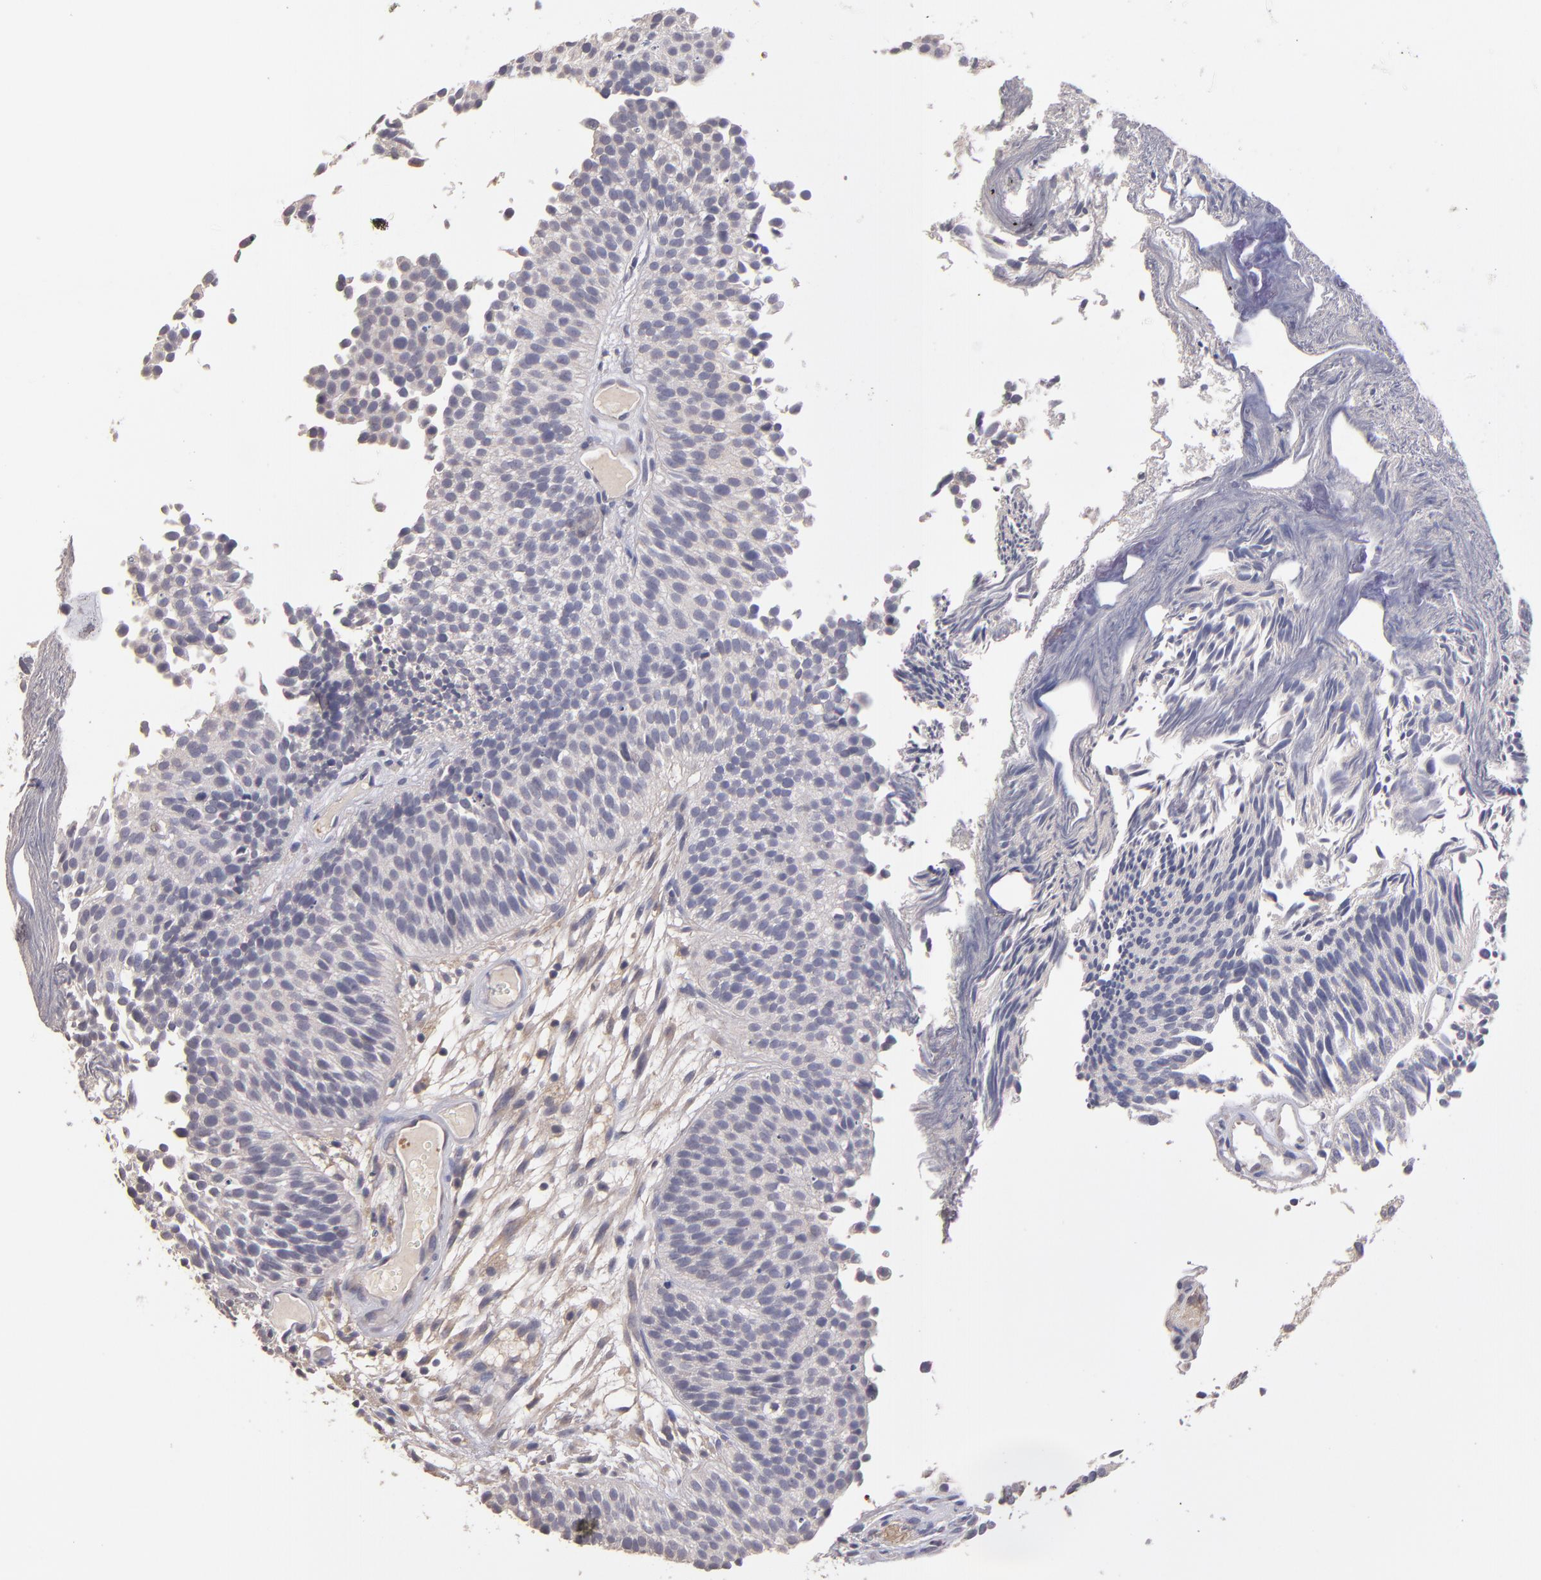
{"staining": {"intensity": "negative", "quantity": "none", "location": "none"}, "tissue": "urothelial cancer", "cell_type": "Tumor cells", "image_type": "cancer", "snomed": [{"axis": "morphology", "description": "Urothelial carcinoma, Low grade"}, {"axis": "topography", "description": "Urinary bladder"}], "caption": "Immunohistochemical staining of low-grade urothelial carcinoma exhibits no significant staining in tumor cells. (Stains: DAB (3,3'-diaminobenzidine) IHC with hematoxylin counter stain, Microscopy: brightfield microscopy at high magnification).", "gene": "GNAZ", "patient": {"sex": "male", "age": 84}}